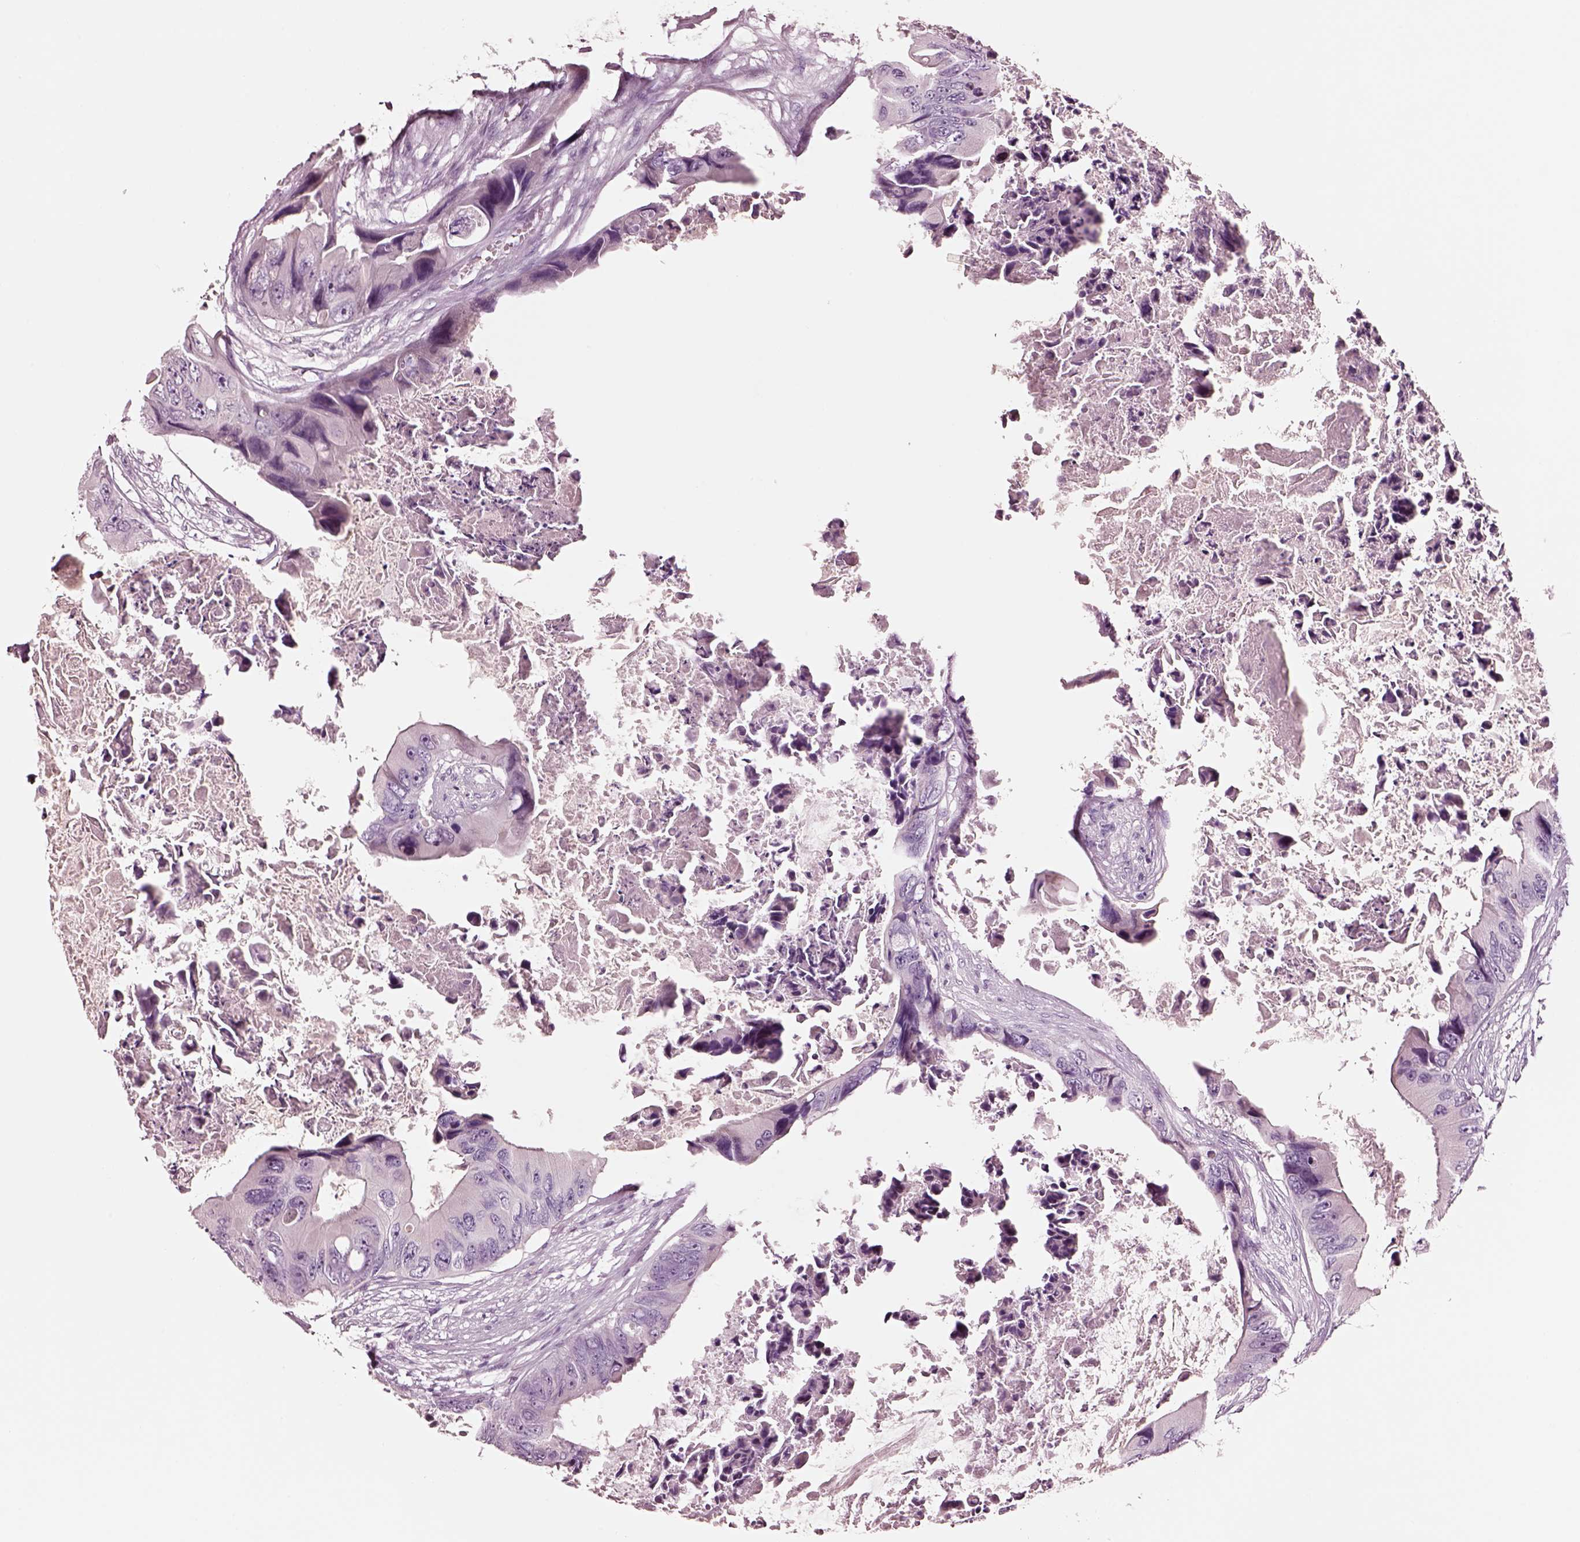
{"staining": {"intensity": "negative", "quantity": "none", "location": "none"}, "tissue": "colorectal cancer", "cell_type": "Tumor cells", "image_type": "cancer", "snomed": [{"axis": "morphology", "description": "Adenocarcinoma, NOS"}, {"axis": "topography", "description": "Rectum"}], "caption": "There is no significant expression in tumor cells of colorectal cancer.", "gene": "NMRK2", "patient": {"sex": "male", "age": 63}}